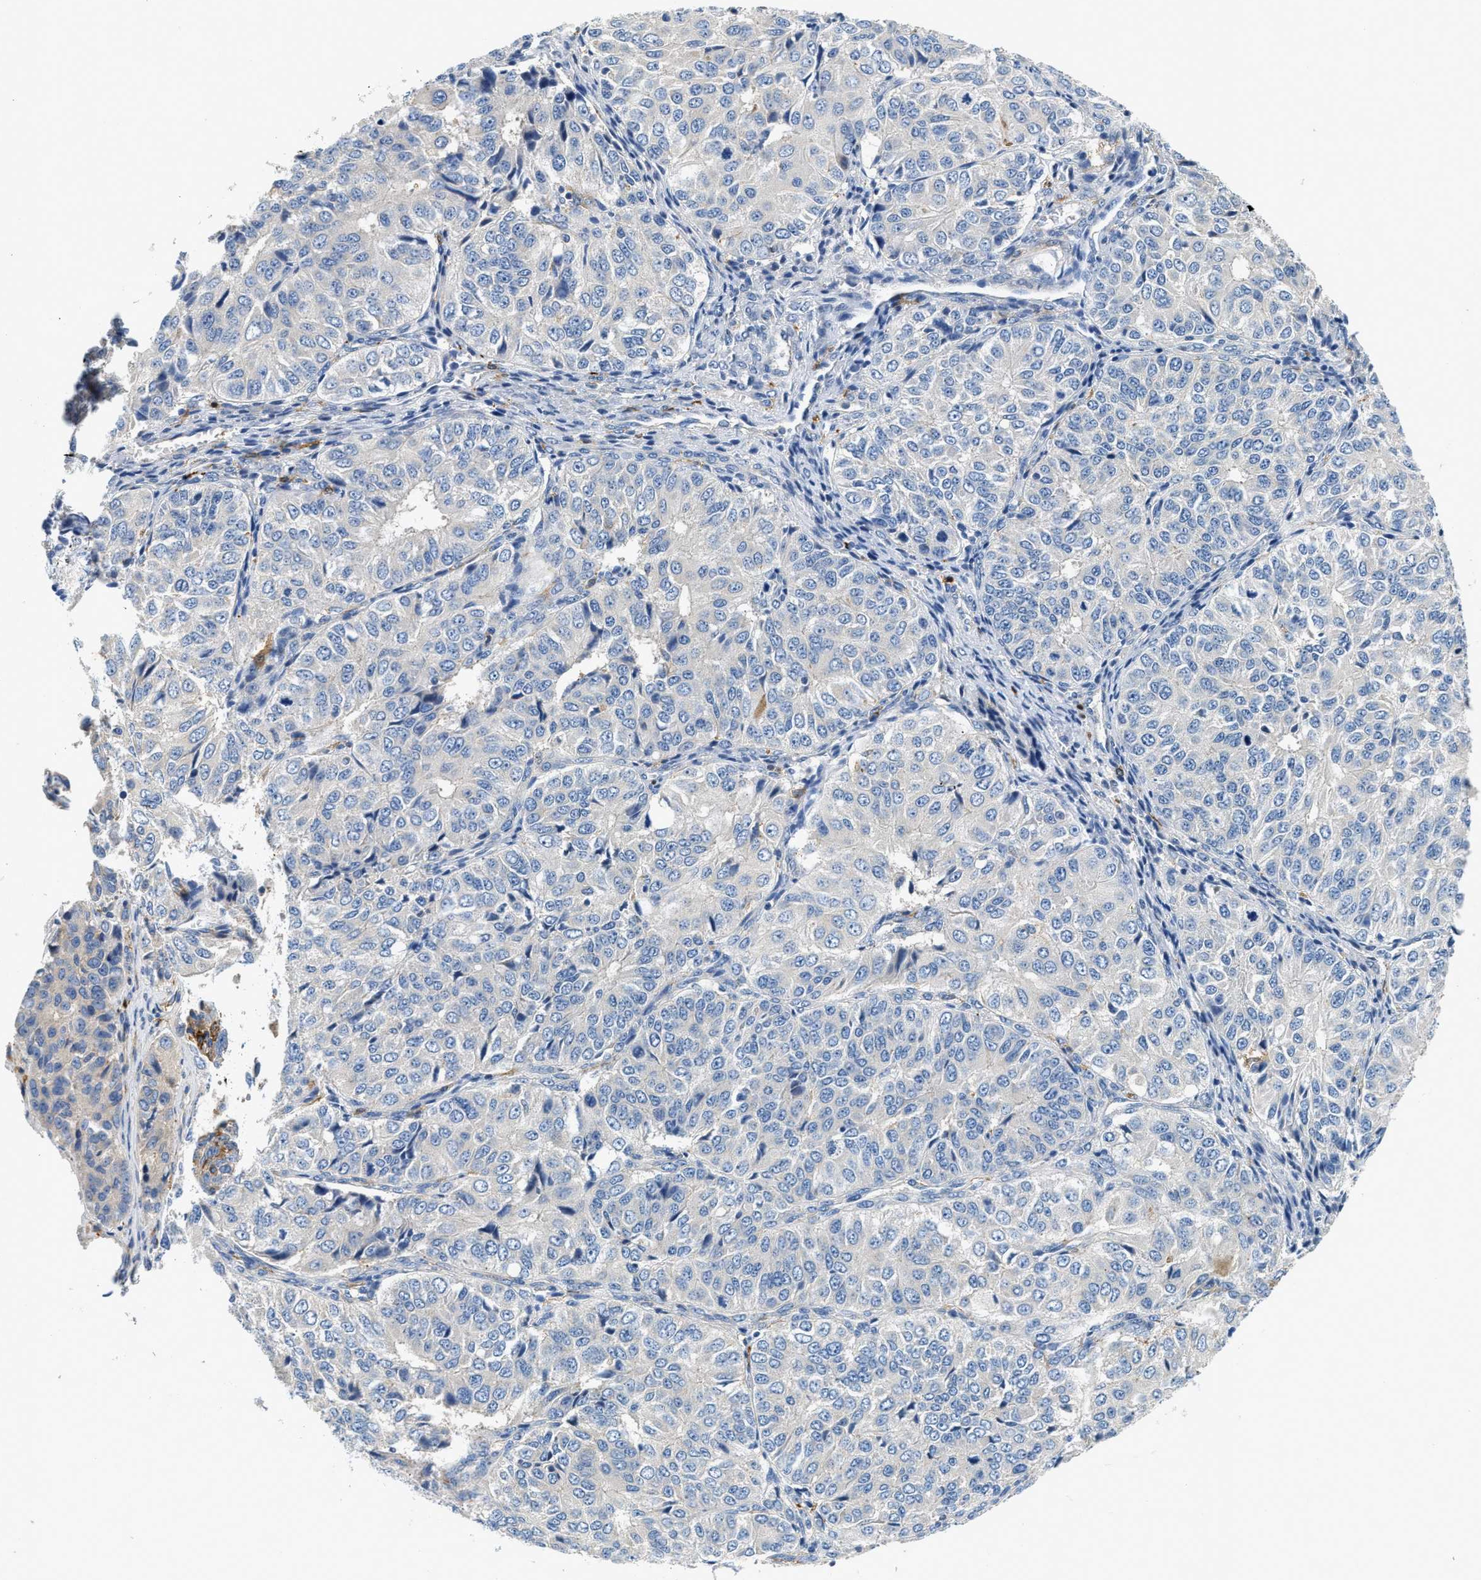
{"staining": {"intensity": "negative", "quantity": "none", "location": "none"}, "tissue": "ovarian cancer", "cell_type": "Tumor cells", "image_type": "cancer", "snomed": [{"axis": "morphology", "description": "Carcinoma, endometroid"}, {"axis": "topography", "description": "Ovary"}], "caption": "Immunohistochemistry micrograph of neoplastic tissue: human ovarian cancer (endometroid carcinoma) stained with DAB (3,3'-diaminobenzidine) reveals no significant protein staining in tumor cells.", "gene": "NSUN7", "patient": {"sex": "female", "age": 51}}